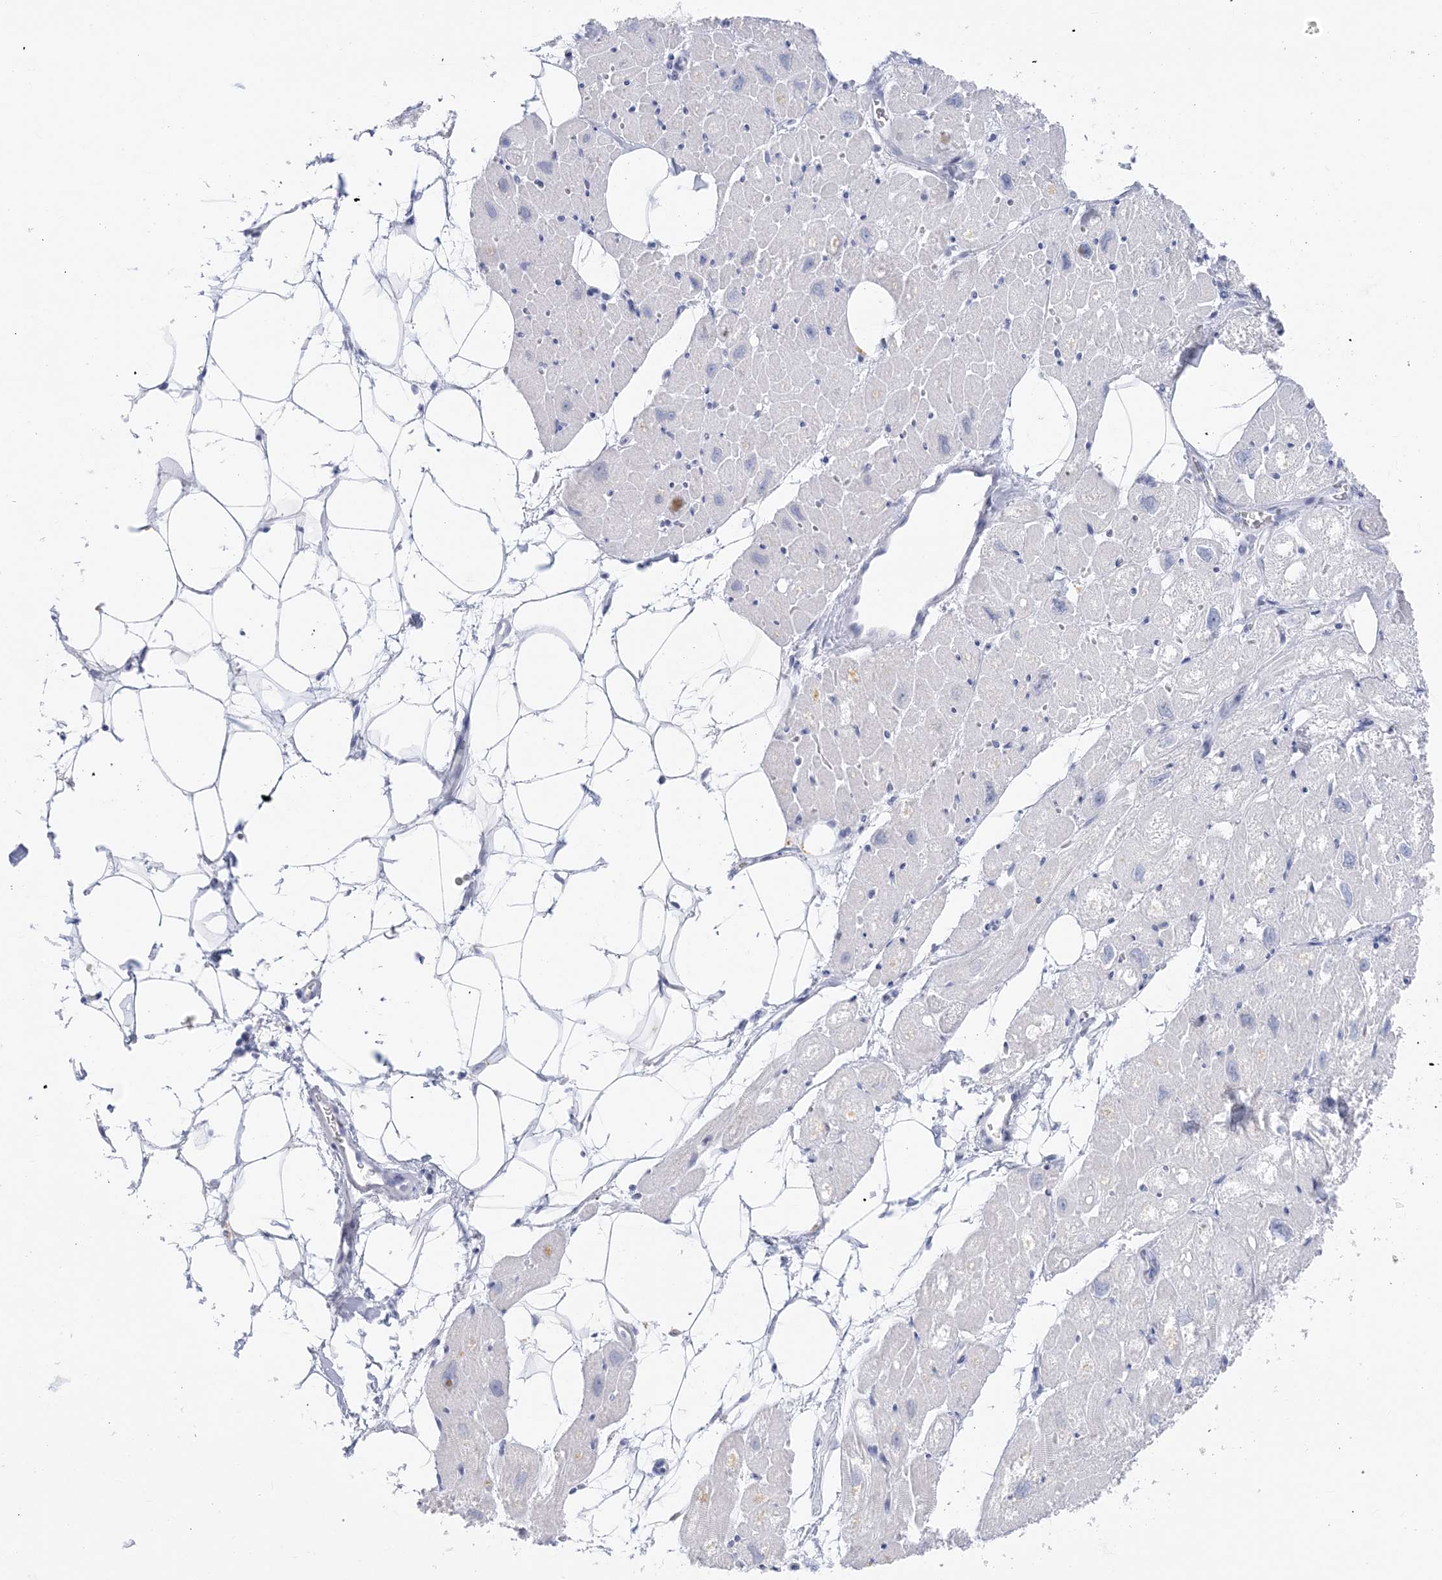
{"staining": {"intensity": "negative", "quantity": "none", "location": "none"}, "tissue": "heart muscle", "cell_type": "Cardiomyocytes", "image_type": "normal", "snomed": [{"axis": "morphology", "description": "Normal tissue, NOS"}, {"axis": "topography", "description": "Heart"}], "caption": "Heart muscle was stained to show a protein in brown. There is no significant positivity in cardiomyocytes. (IHC, brightfield microscopy, high magnification).", "gene": "SH3YL1", "patient": {"sex": "male", "age": 50}}